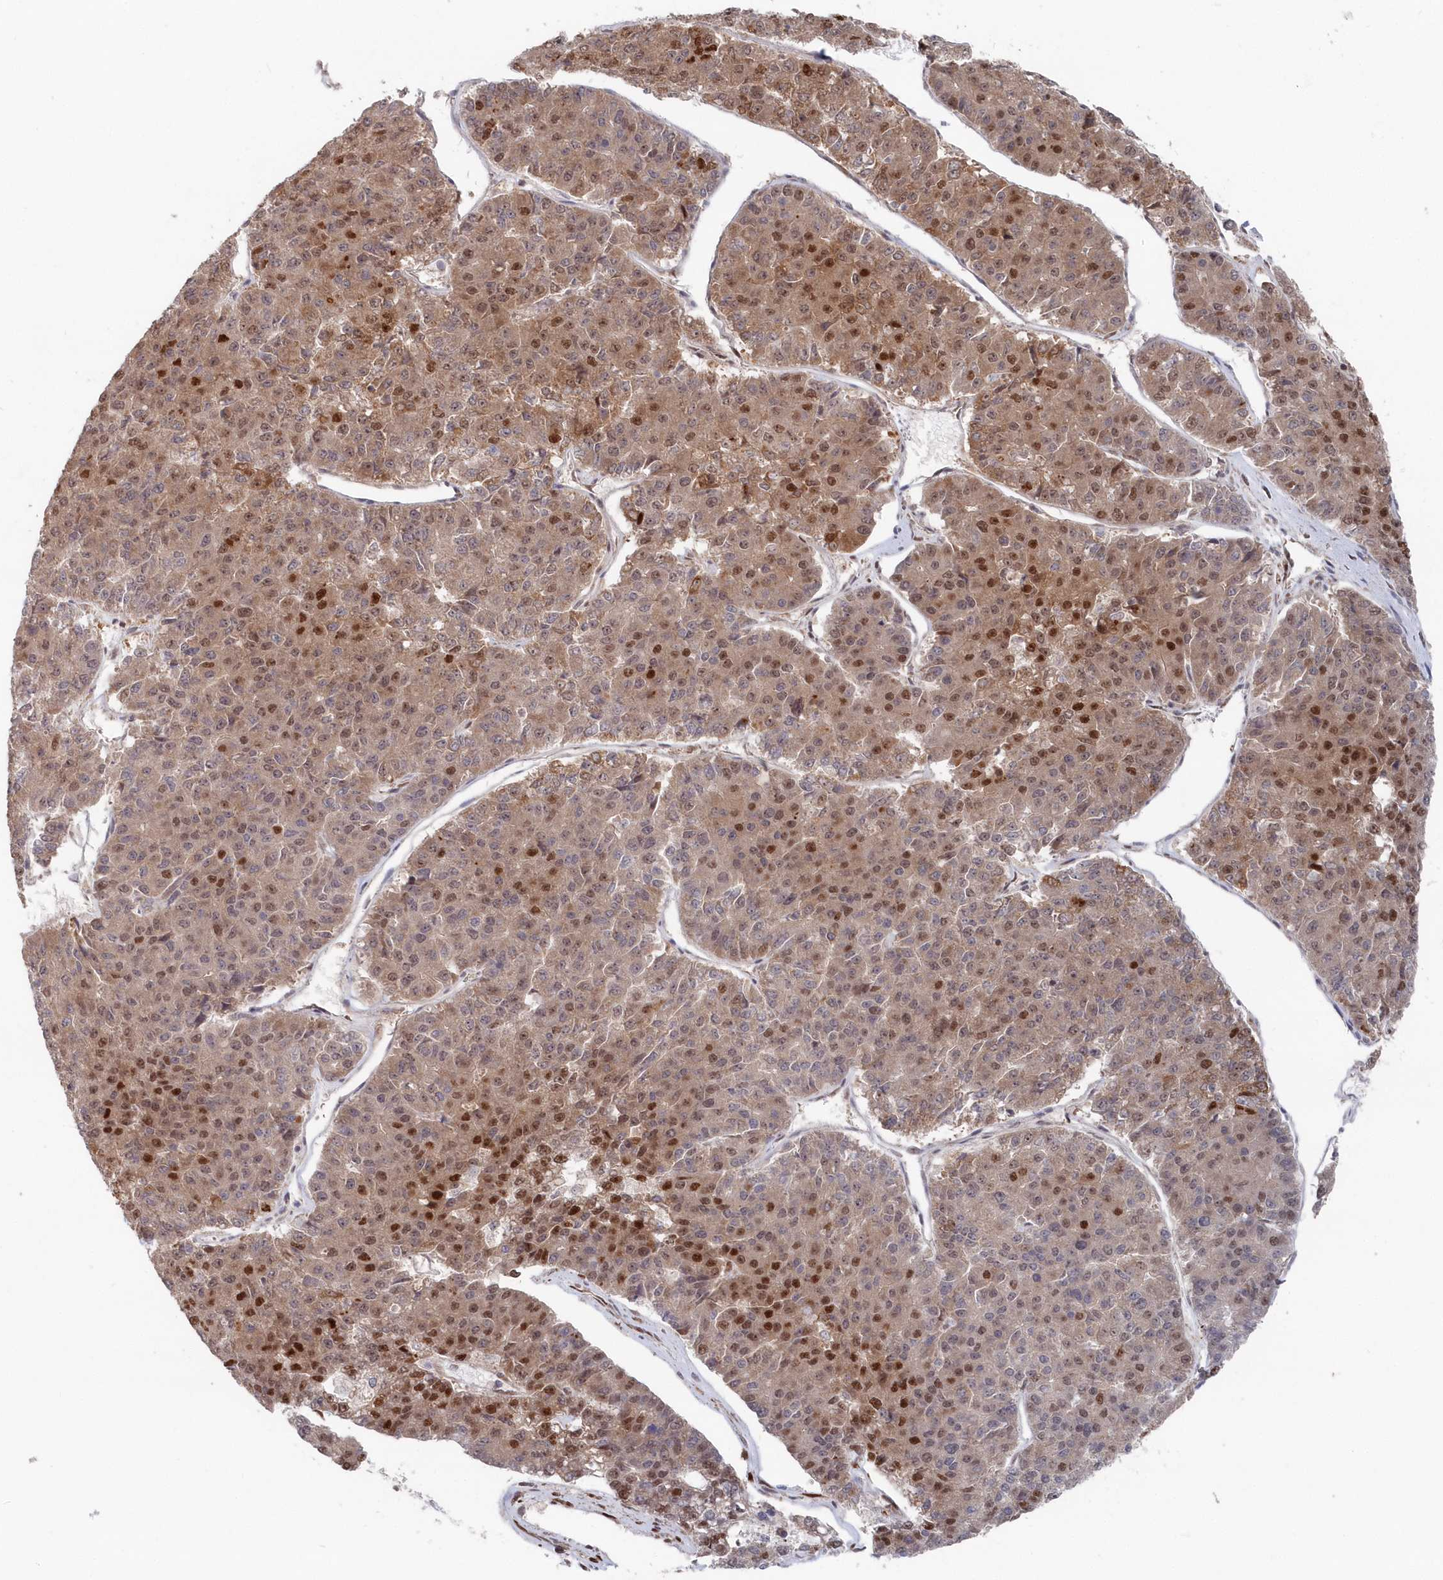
{"staining": {"intensity": "strong", "quantity": "25%-75%", "location": "nuclear"}, "tissue": "pancreatic cancer", "cell_type": "Tumor cells", "image_type": "cancer", "snomed": [{"axis": "morphology", "description": "Adenocarcinoma, NOS"}, {"axis": "topography", "description": "Pancreas"}], "caption": "The photomicrograph reveals staining of pancreatic cancer, revealing strong nuclear protein expression (brown color) within tumor cells.", "gene": "ABHD14B", "patient": {"sex": "male", "age": 50}}